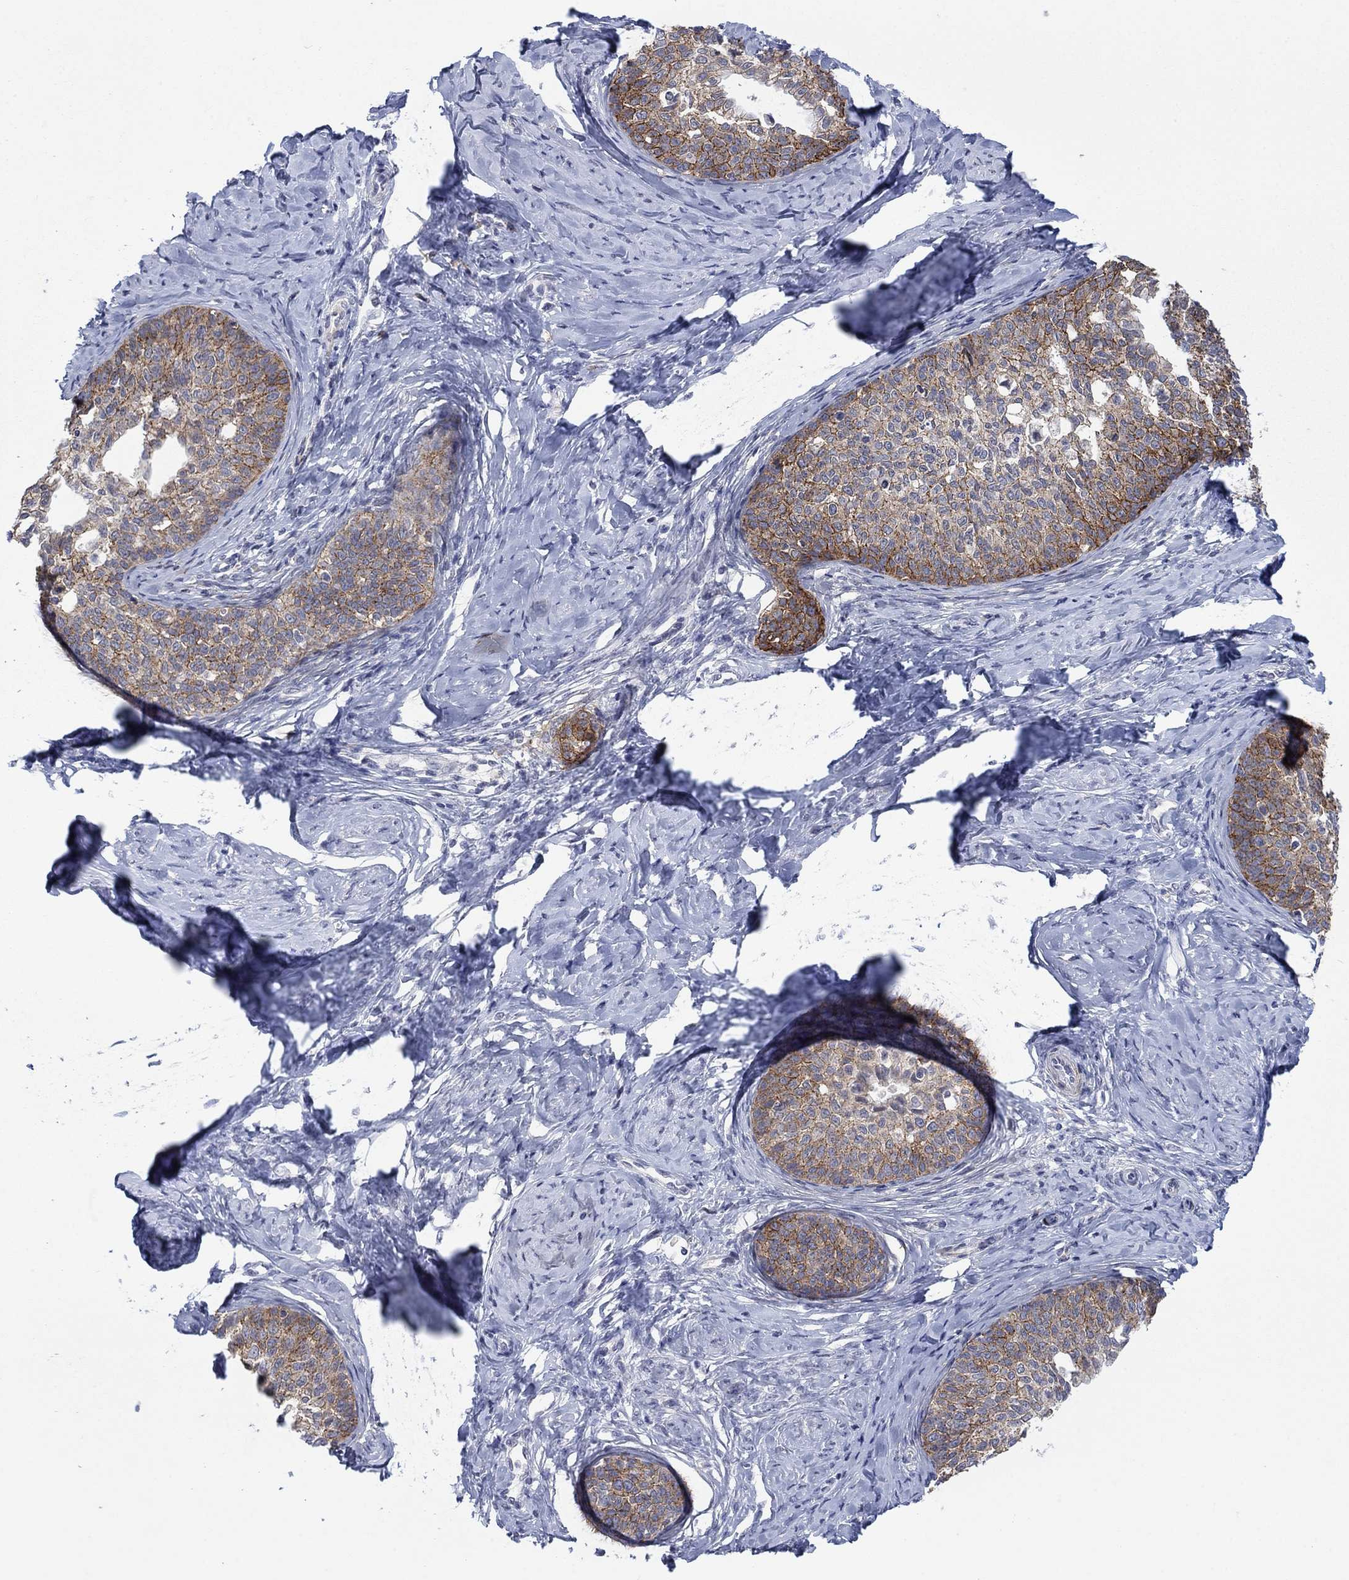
{"staining": {"intensity": "strong", "quantity": "<25%", "location": "cytoplasmic/membranous"}, "tissue": "cervical cancer", "cell_type": "Tumor cells", "image_type": "cancer", "snomed": [{"axis": "morphology", "description": "Squamous cell carcinoma, NOS"}, {"axis": "topography", "description": "Cervix"}], "caption": "Tumor cells reveal medium levels of strong cytoplasmic/membranous positivity in approximately <25% of cells in human cervical cancer.", "gene": "SDC1", "patient": {"sex": "female", "age": 51}}